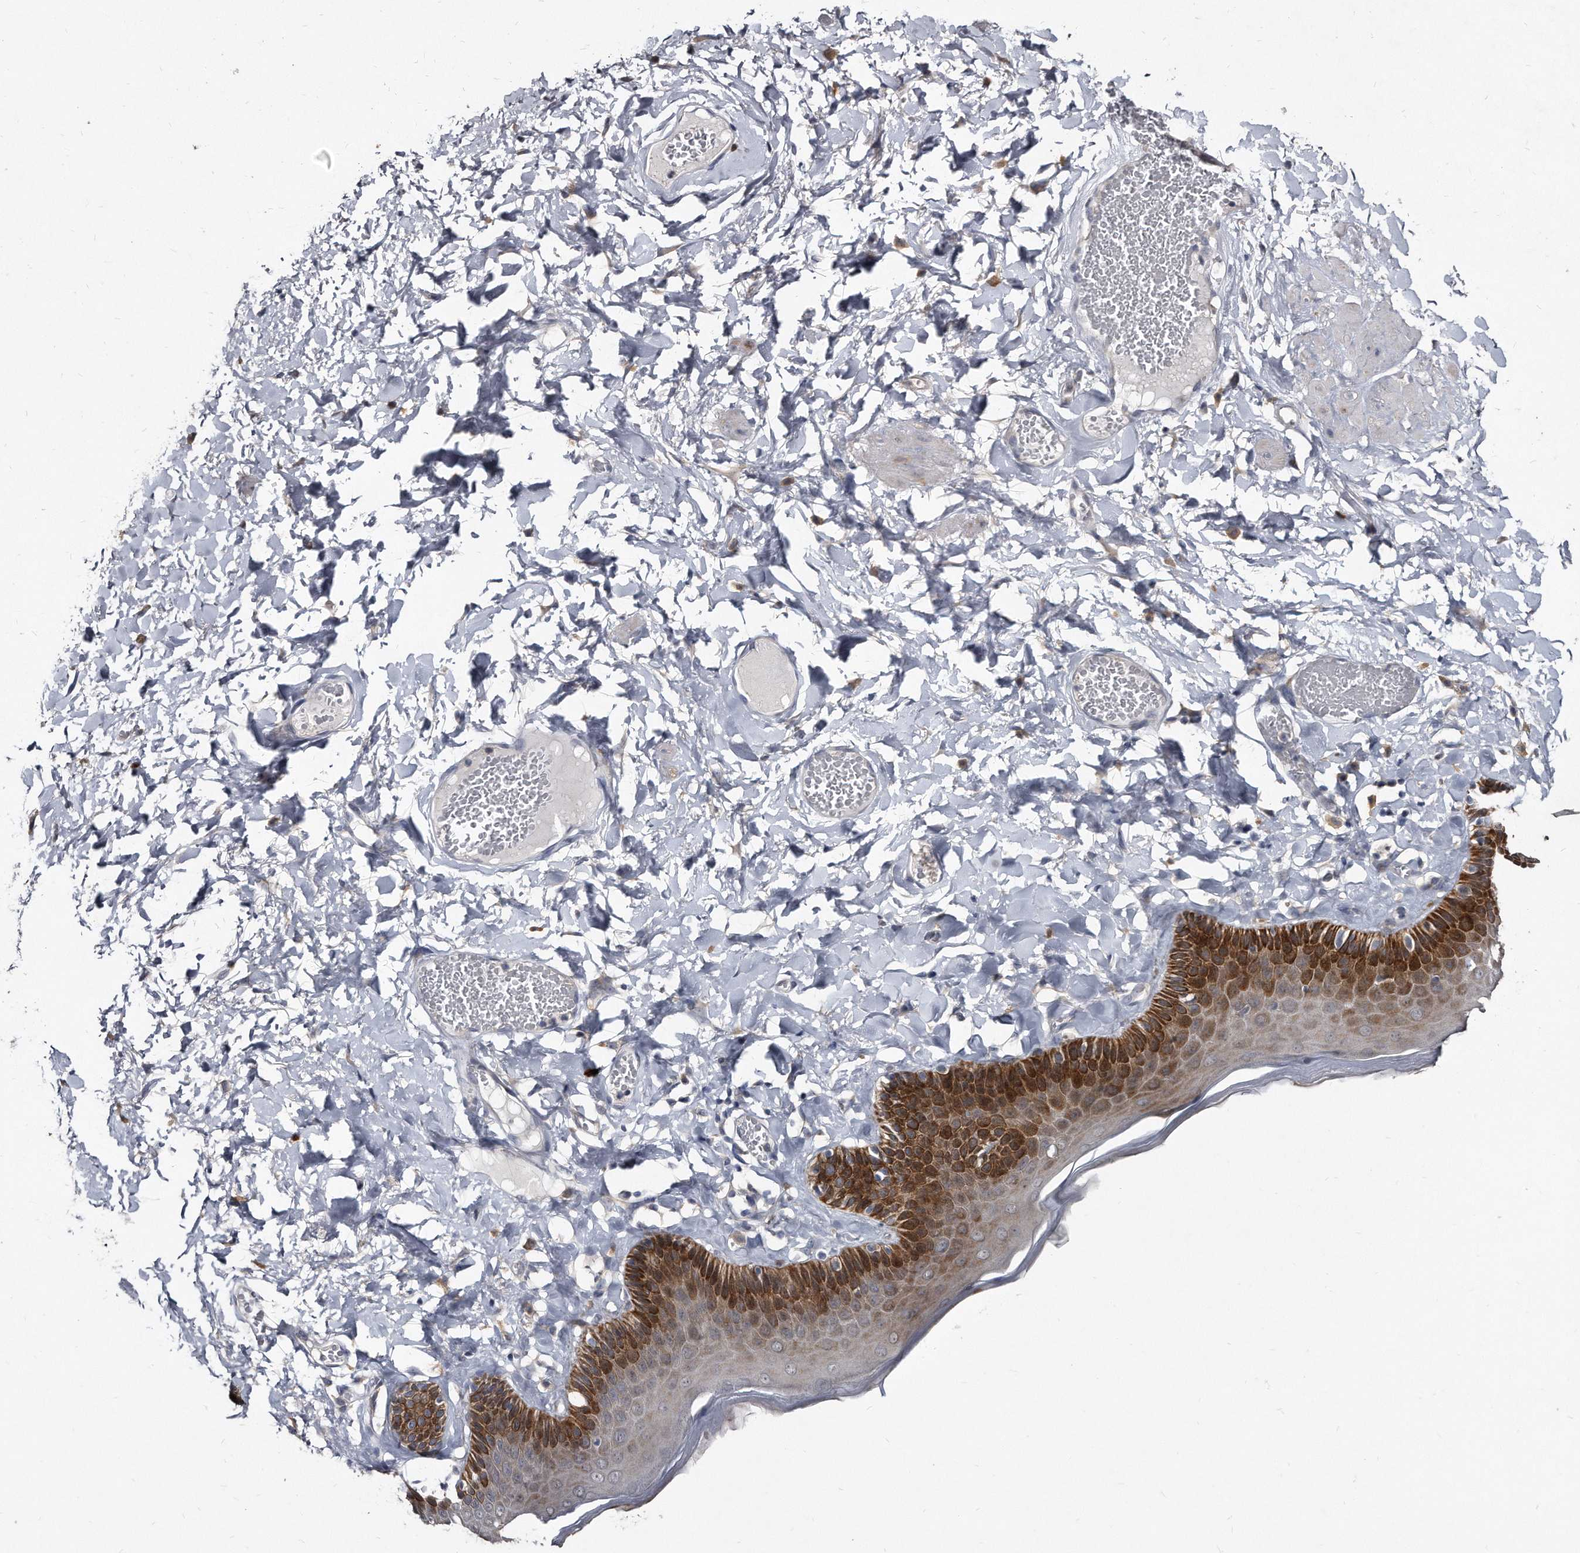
{"staining": {"intensity": "strong", "quantity": "25%-75%", "location": "cytoplasmic/membranous"}, "tissue": "skin", "cell_type": "Epidermal cells", "image_type": "normal", "snomed": [{"axis": "morphology", "description": "Normal tissue, NOS"}, {"axis": "topography", "description": "Anal"}], "caption": "IHC of benign human skin exhibits high levels of strong cytoplasmic/membranous positivity in approximately 25%-75% of epidermal cells.", "gene": "KLHDC3", "patient": {"sex": "male", "age": 69}}